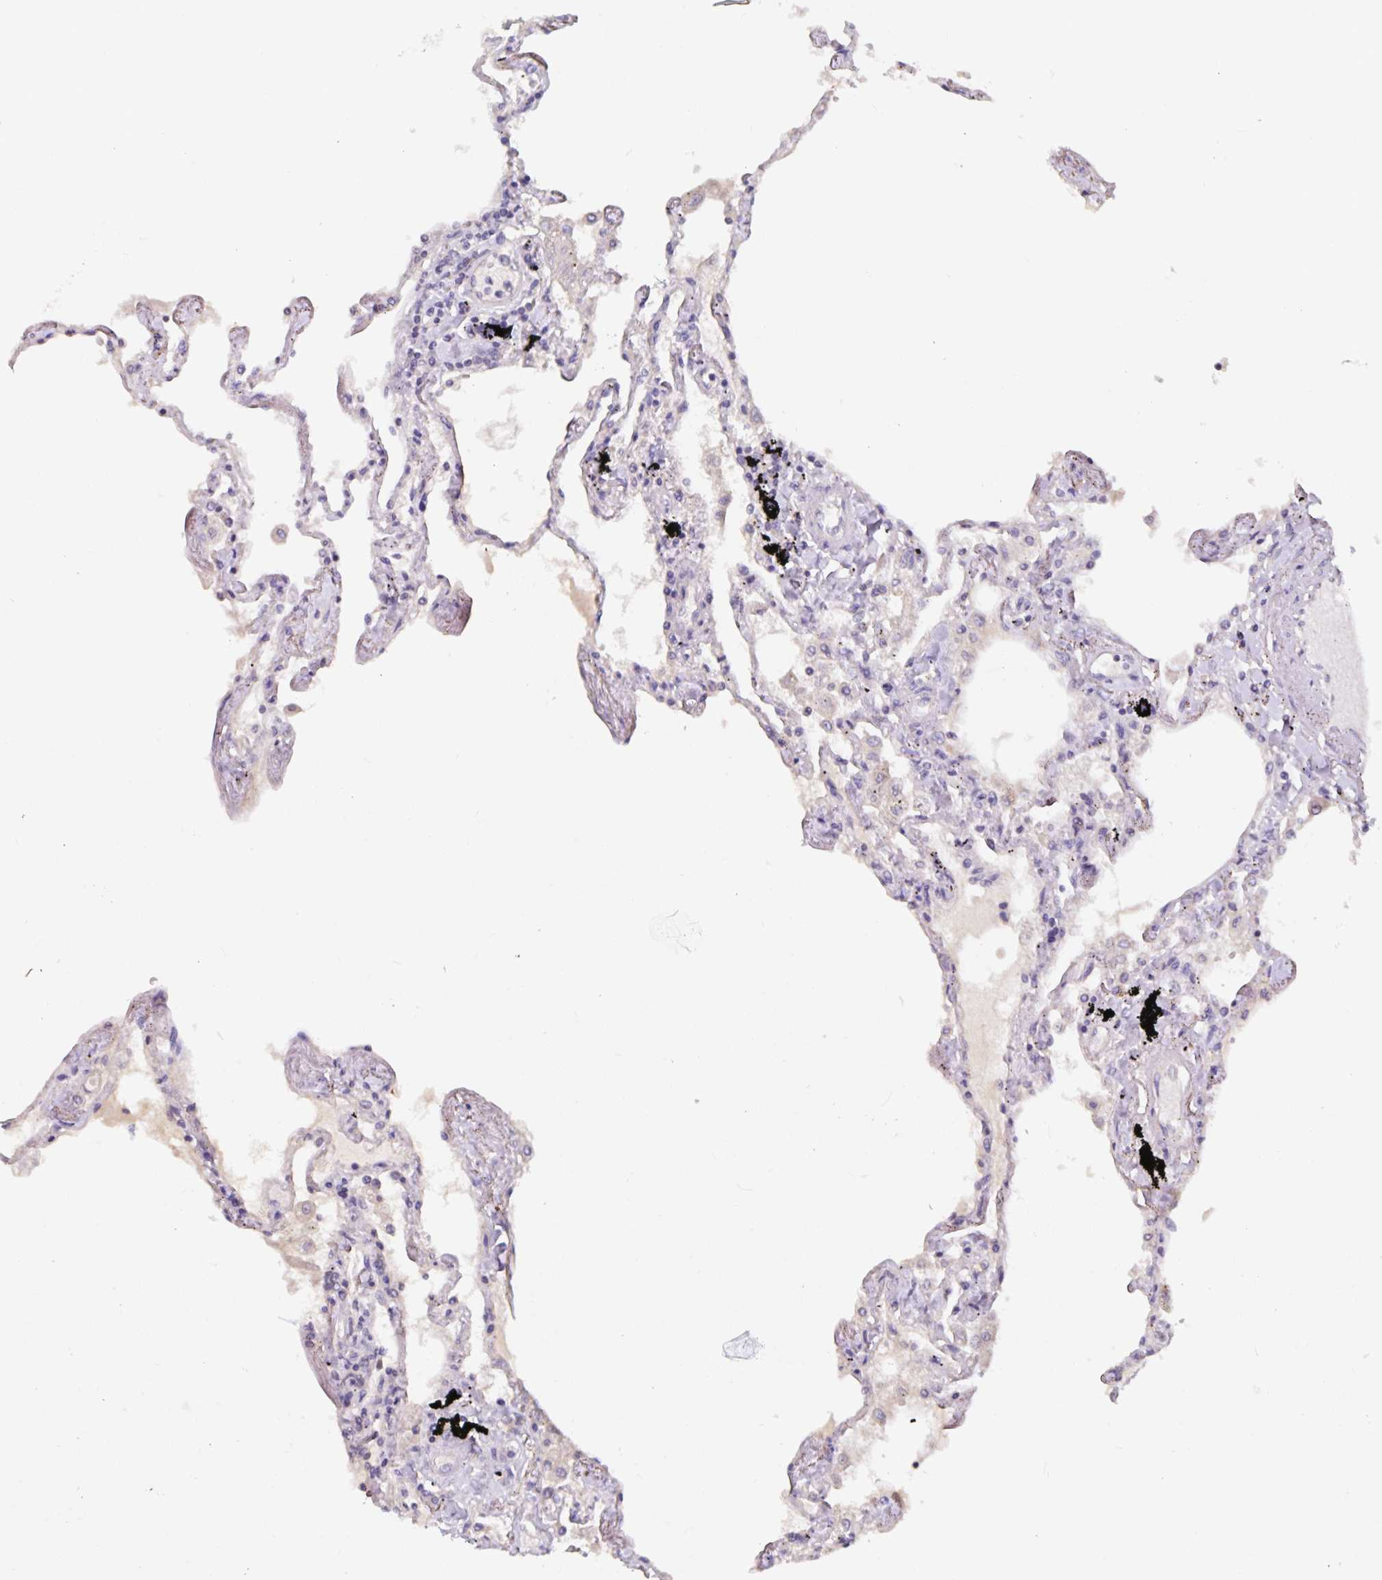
{"staining": {"intensity": "weak", "quantity": "<25%", "location": "cytoplasmic/membranous"}, "tissue": "lung", "cell_type": "Alveolar cells", "image_type": "normal", "snomed": [{"axis": "morphology", "description": "Normal tissue, NOS"}, {"axis": "morphology", "description": "Adenocarcinoma, NOS"}, {"axis": "topography", "description": "Cartilage tissue"}, {"axis": "topography", "description": "Lung"}], "caption": "This is an immunohistochemistry (IHC) photomicrograph of benign lung. There is no staining in alveolar cells.", "gene": "HEPN1", "patient": {"sex": "female", "age": 67}}